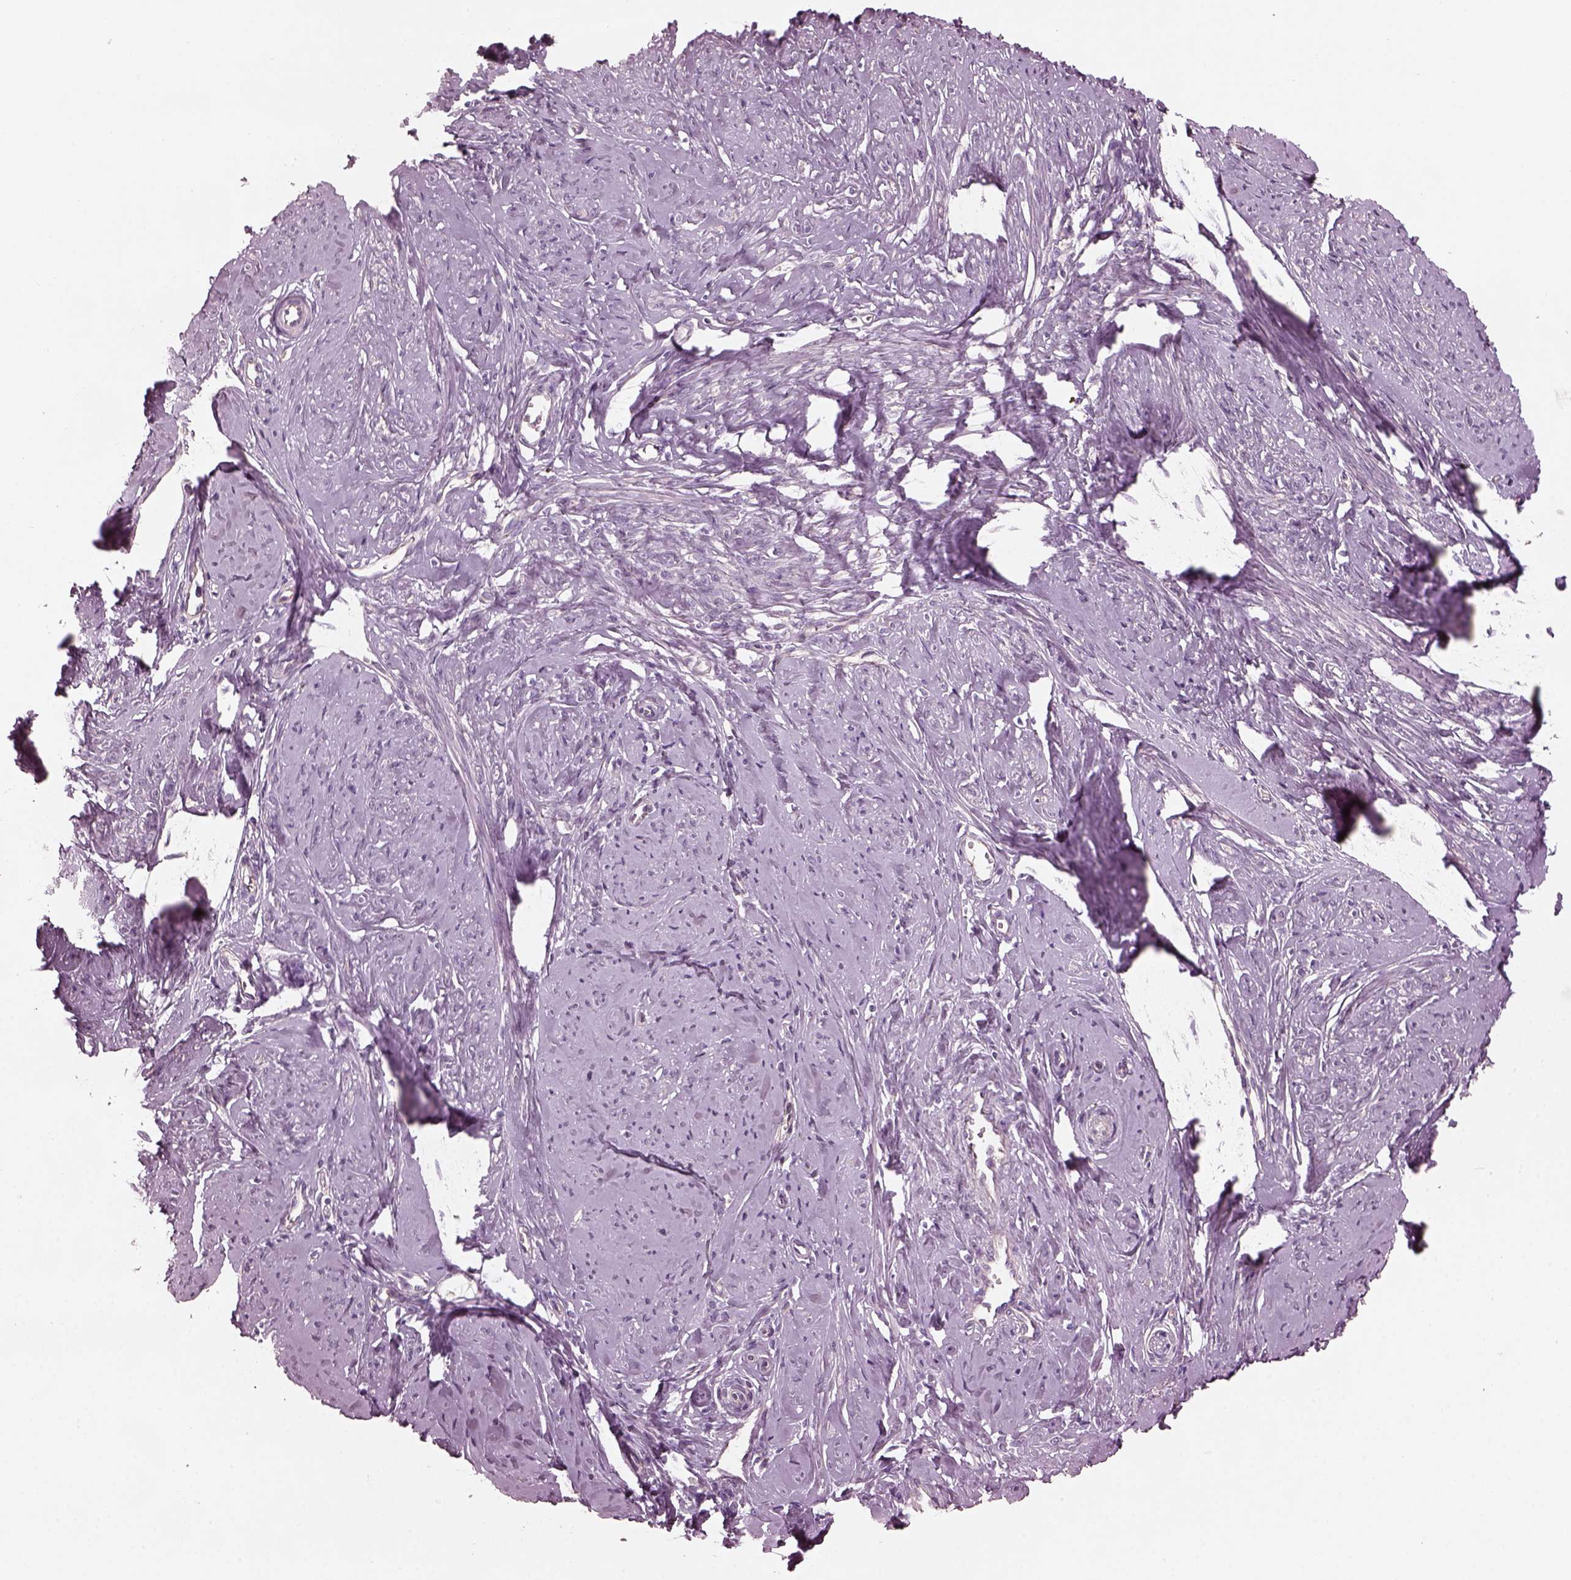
{"staining": {"intensity": "negative", "quantity": "none", "location": "none"}, "tissue": "smooth muscle", "cell_type": "Smooth muscle cells", "image_type": "normal", "snomed": [{"axis": "morphology", "description": "Normal tissue, NOS"}, {"axis": "topography", "description": "Smooth muscle"}], "caption": "Normal smooth muscle was stained to show a protein in brown. There is no significant expression in smooth muscle cells. Nuclei are stained in blue.", "gene": "ODAD1", "patient": {"sex": "female", "age": 48}}